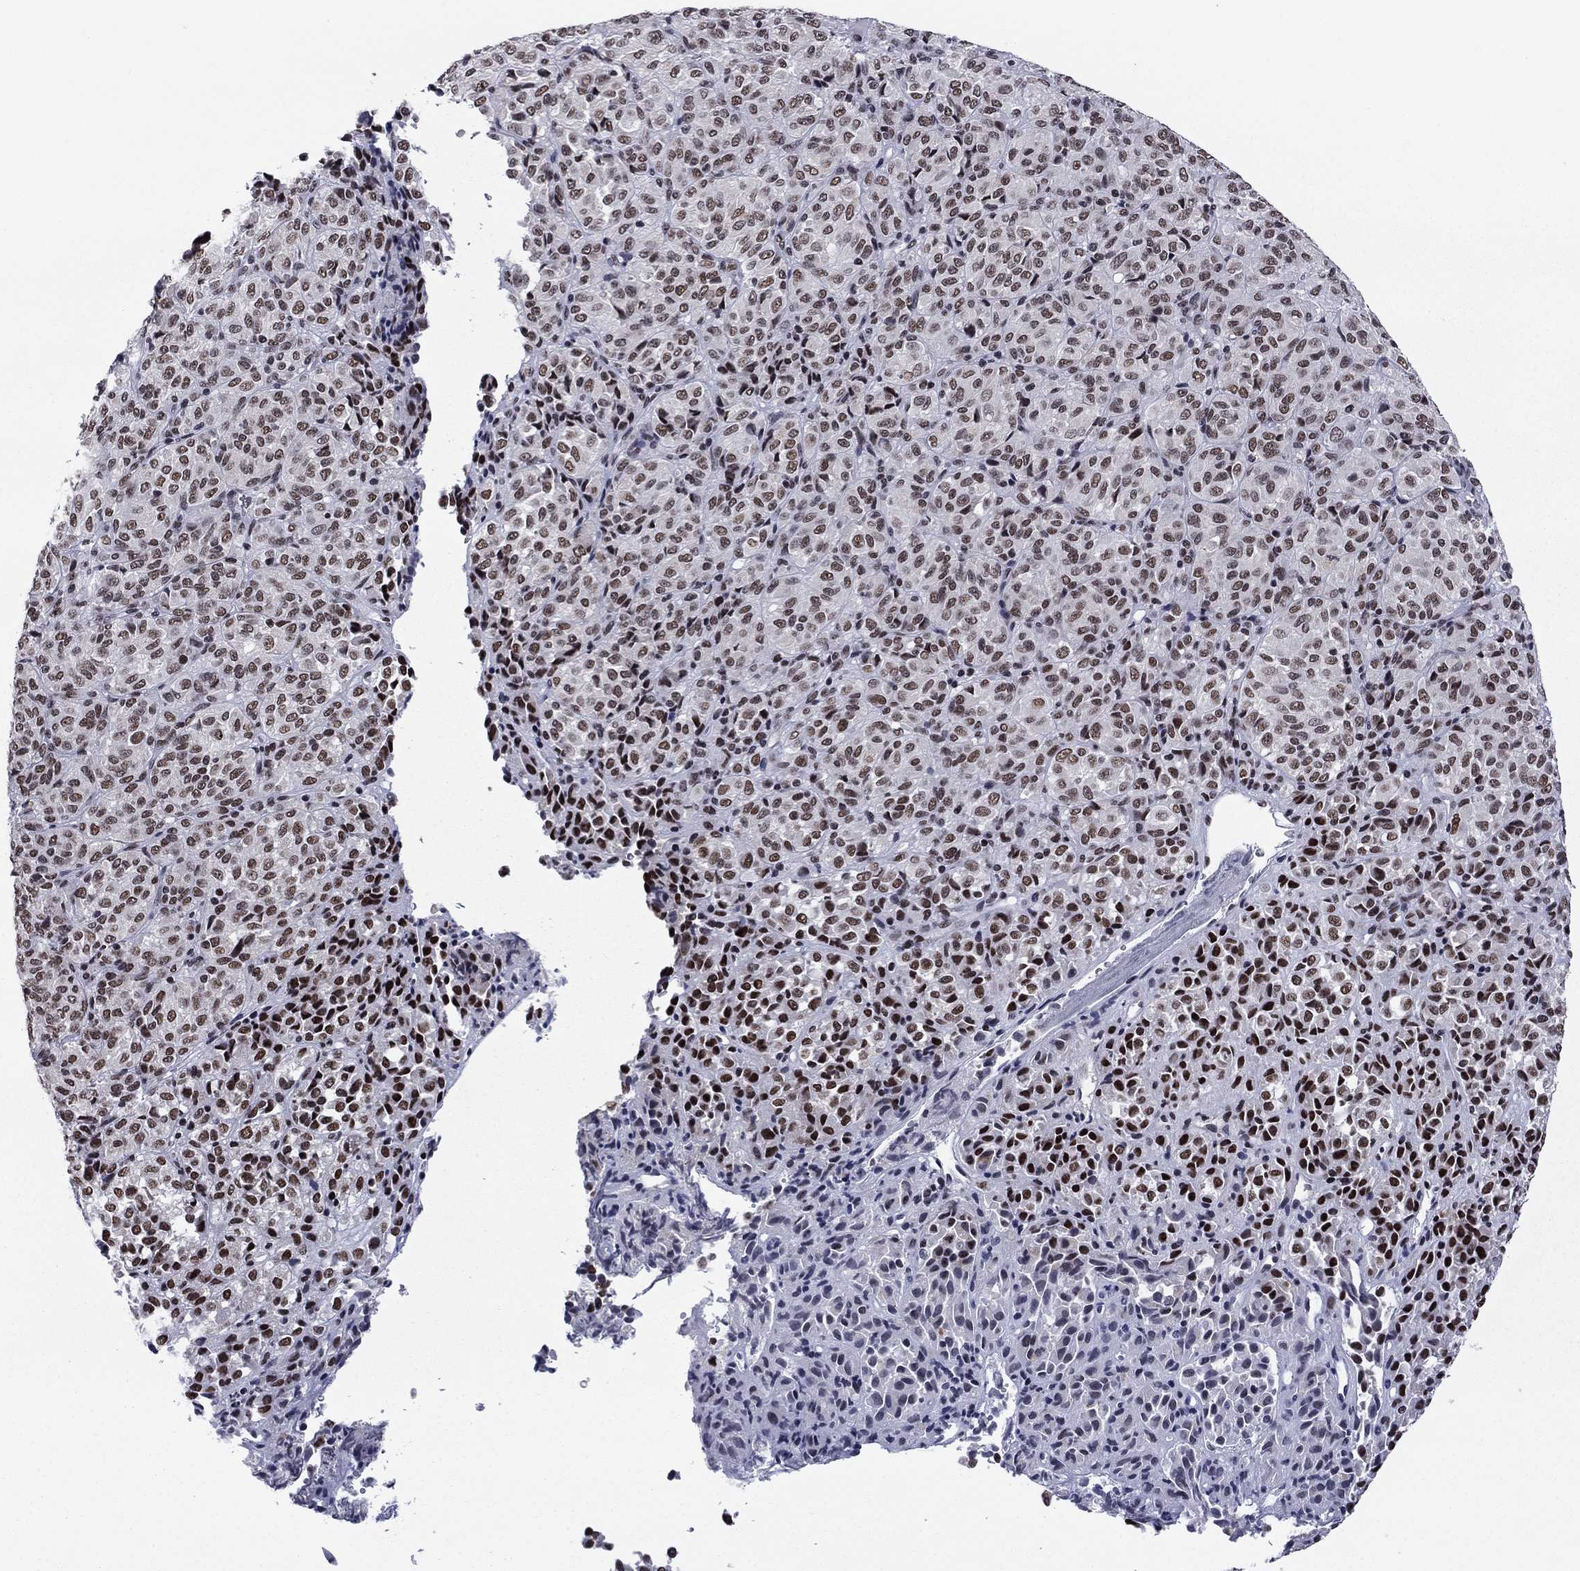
{"staining": {"intensity": "moderate", "quantity": ">75%", "location": "nuclear"}, "tissue": "melanoma", "cell_type": "Tumor cells", "image_type": "cancer", "snomed": [{"axis": "morphology", "description": "Malignant melanoma, Metastatic site"}, {"axis": "topography", "description": "Brain"}], "caption": "IHC micrograph of human melanoma stained for a protein (brown), which reveals medium levels of moderate nuclear expression in about >75% of tumor cells.", "gene": "ETV5", "patient": {"sex": "female", "age": 56}}